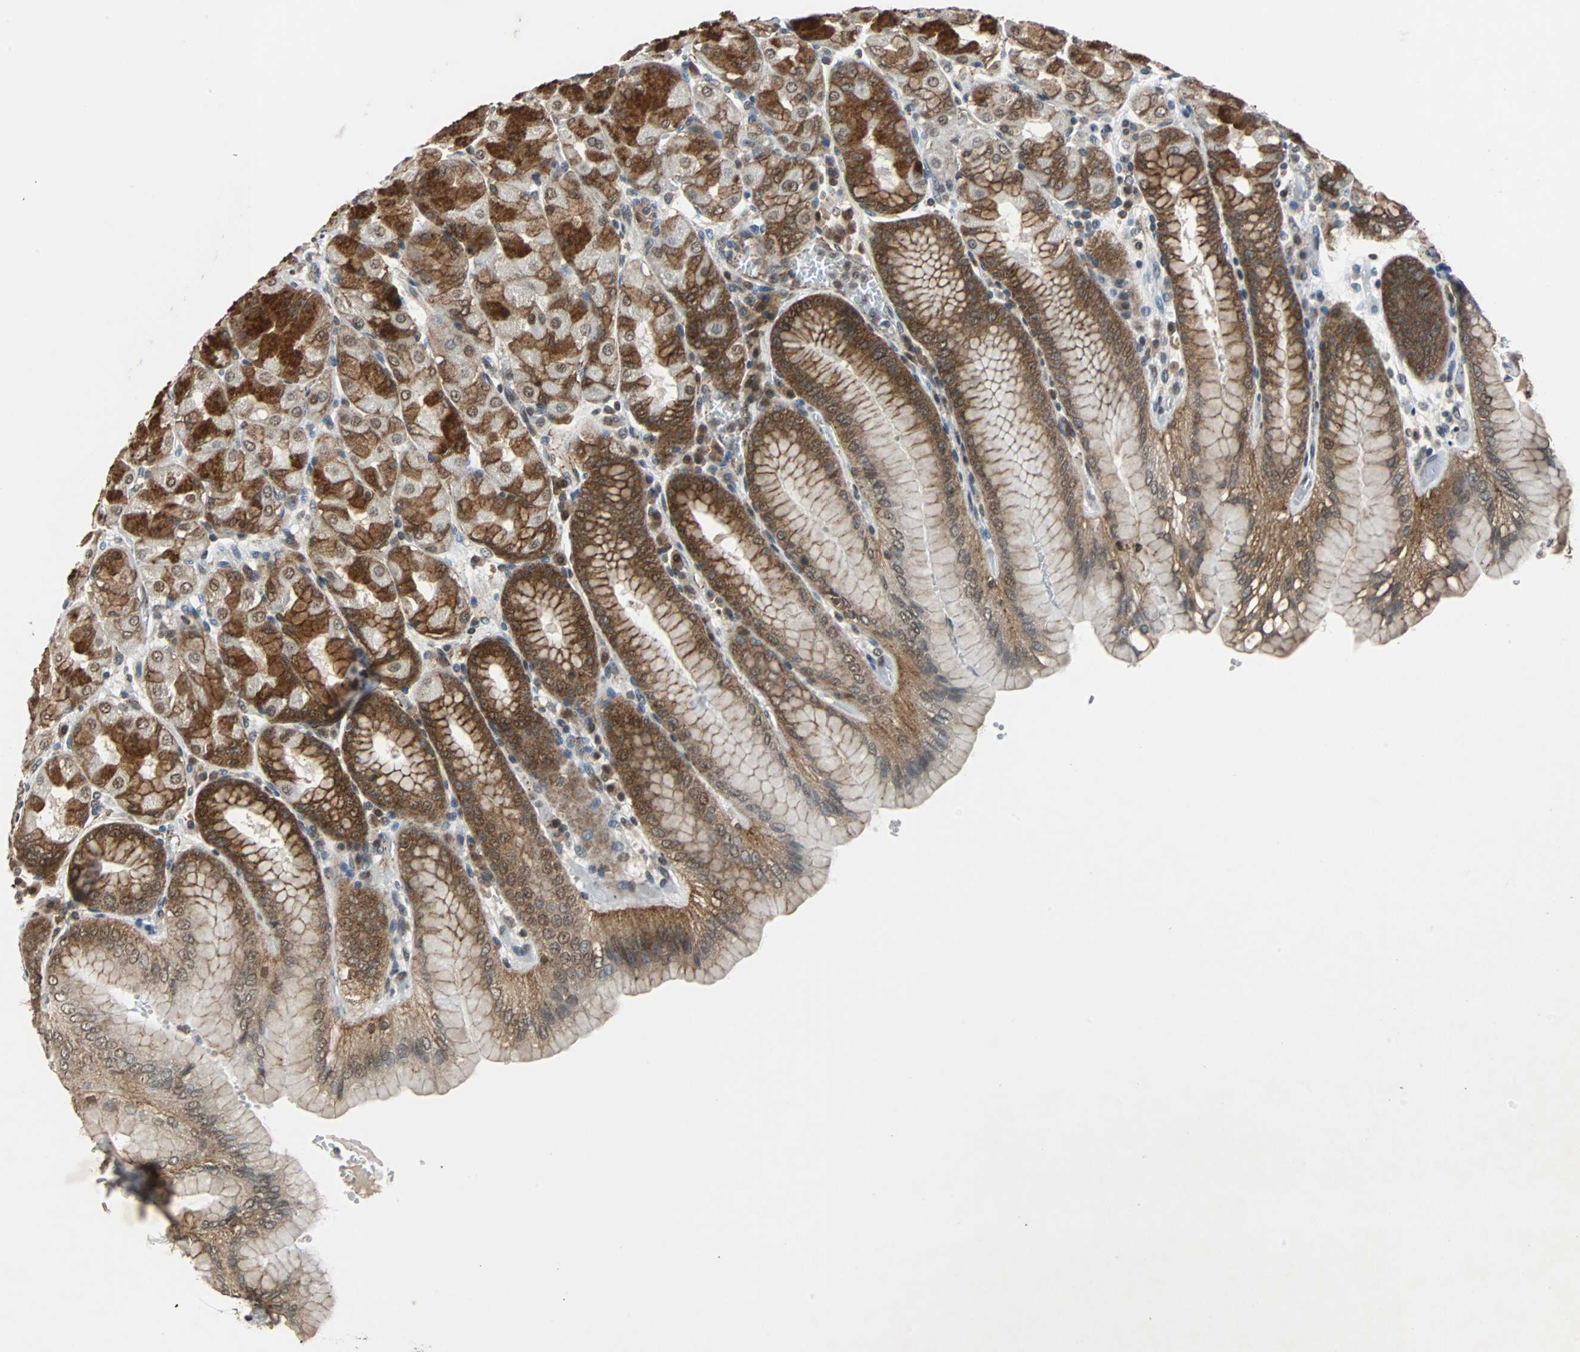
{"staining": {"intensity": "strong", "quantity": ">75%", "location": "cytoplasmic/membranous"}, "tissue": "stomach", "cell_type": "Glandular cells", "image_type": "normal", "snomed": [{"axis": "morphology", "description": "Normal tissue, NOS"}, {"axis": "topography", "description": "Stomach, upper"}, {"axis": "topography", "description": "Stomach"}], "caption": "The immunohistochemical stain shows strong cytoplasmic/membranous positivity in glandular cells of unremarkable stomach. The staining was performed using DAB, with brown indicating positive protein expression. Nuclei are stained blue with hematoxylin.", "gene": "LSR", "patient": {"sex": "male", "age": 76}}